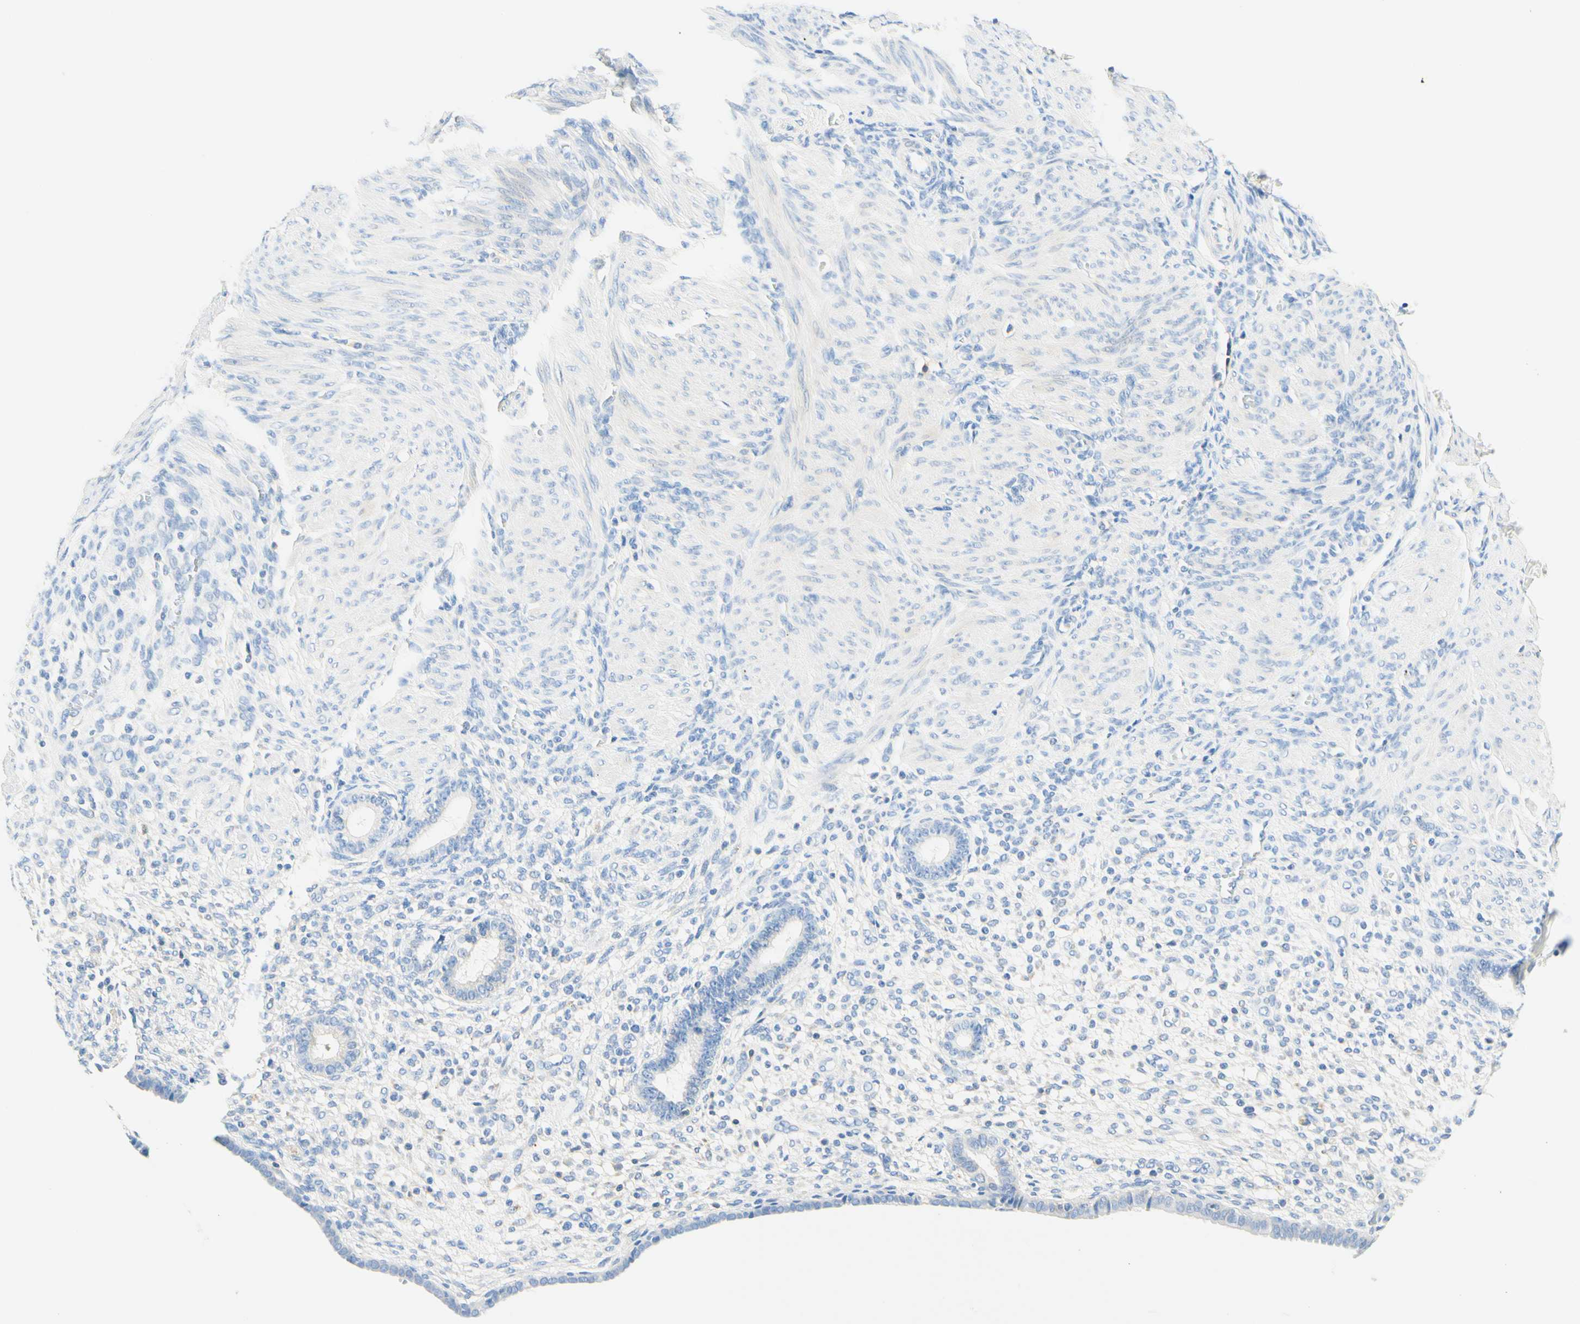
{"staining": {"intensity": "negative", "quantity": "none", "location": "none"}, "tissue": "endometrium", "cell_type": "Cells in endometrial stroma", "image_type": "normal", "snomed": [{"axis": "morphology", "description": "Normal tissue, NOS"}, {"axis": "topography", "description": "Endometrium"}], "caption": "Immunohistochemistry histopathology image of benign human endometrium stained for a protein (brown), which demonstrates no positivity in cells in endometrial stroma.", "gene": "LAT", "patient": {"sex": "female", "age": 72}}